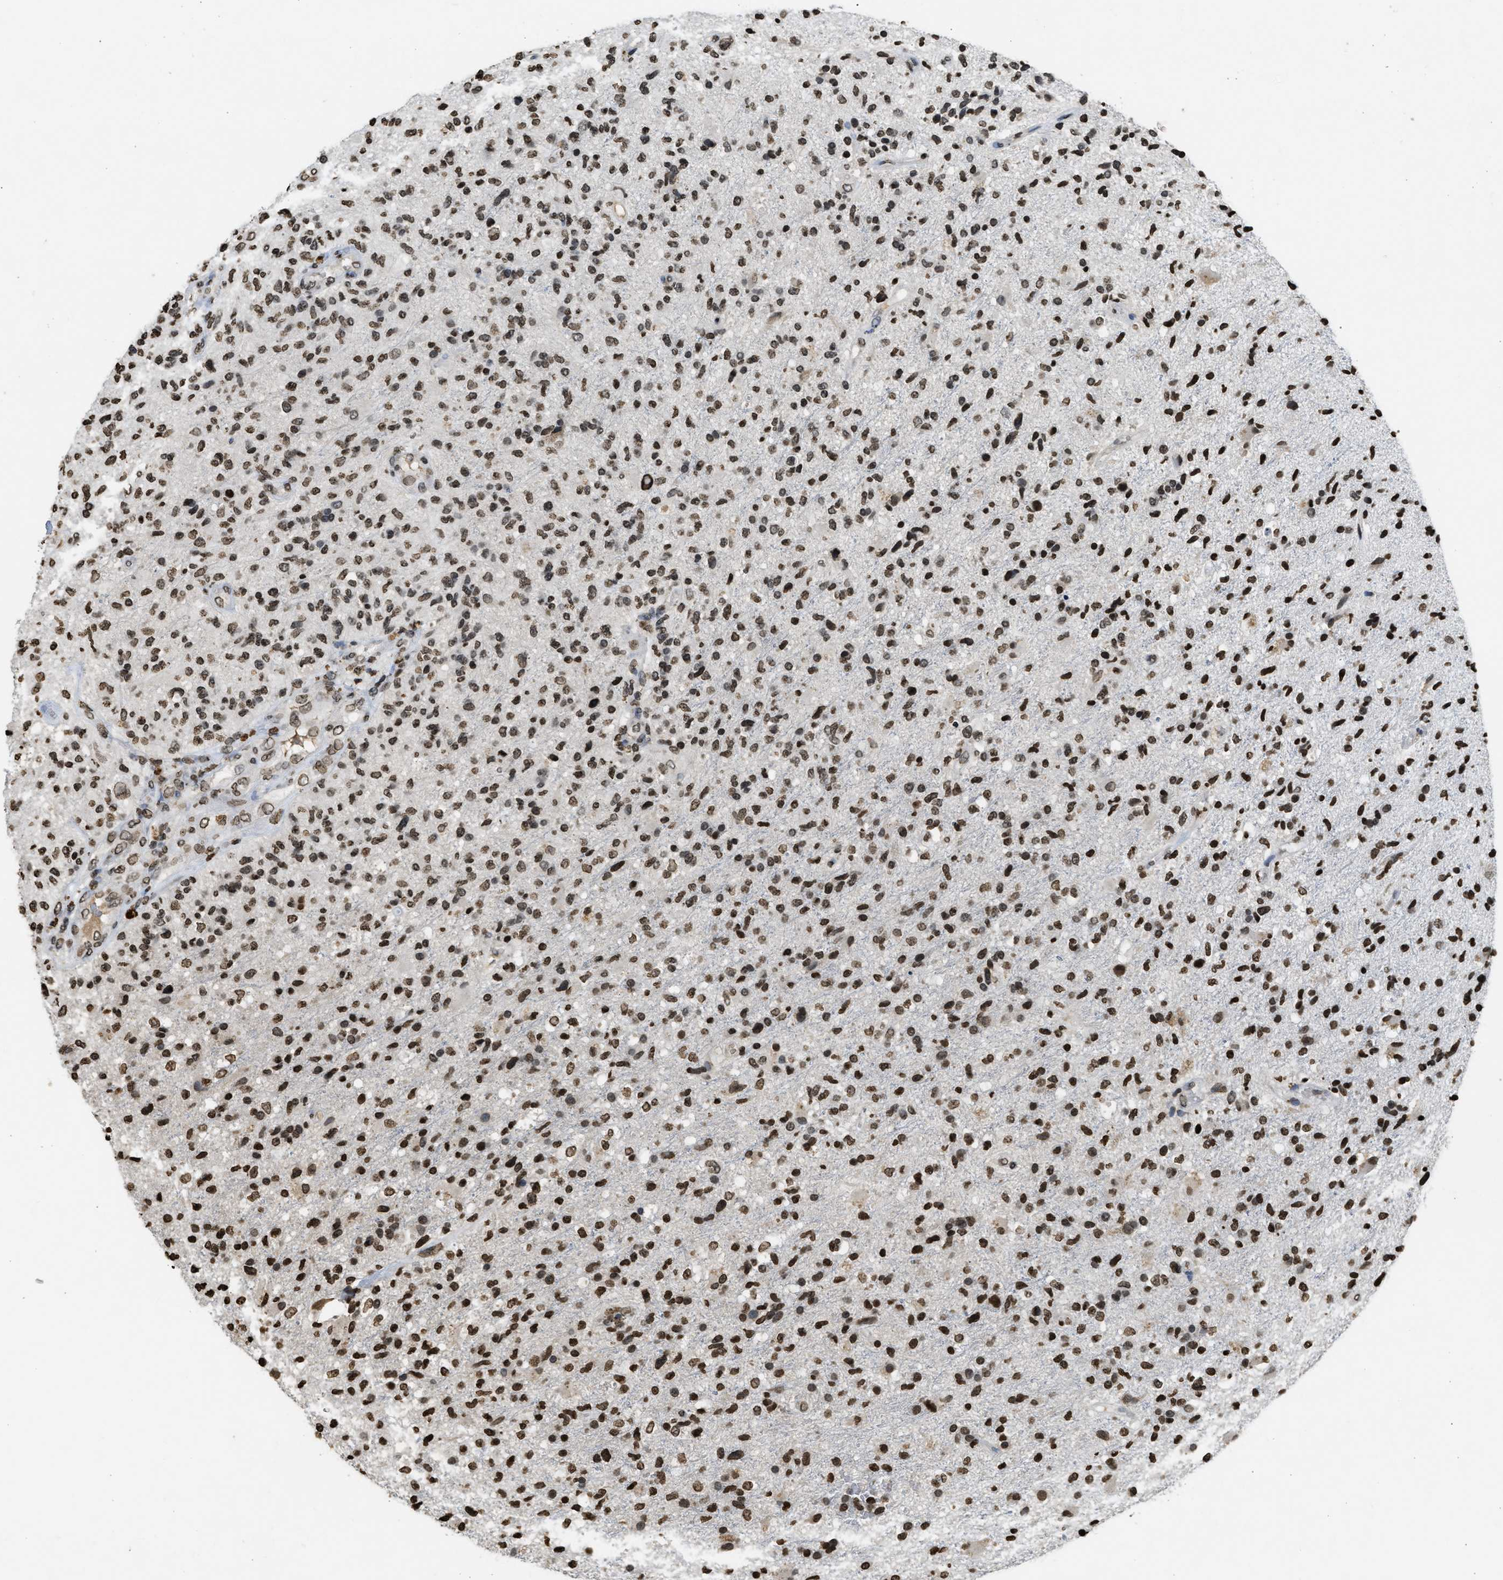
{"staining": {"intensity": "strong", "quantity": ">75%", "location": "nuclear"}, "tissue": "glioma", "cell_type": "Tumor cells", "image_type": "cancer", "snomed": [{"axis": "morphology", "description": "Glioma, malignant, High grade"}, {"axis": "topography", "description": "Brain"}], "caption": "Glioma stained for a protein reveals strong nuclear positivity in tumor cells.", "gene": "RRAGC", "patient": {"sex": "male", "age": 72}}